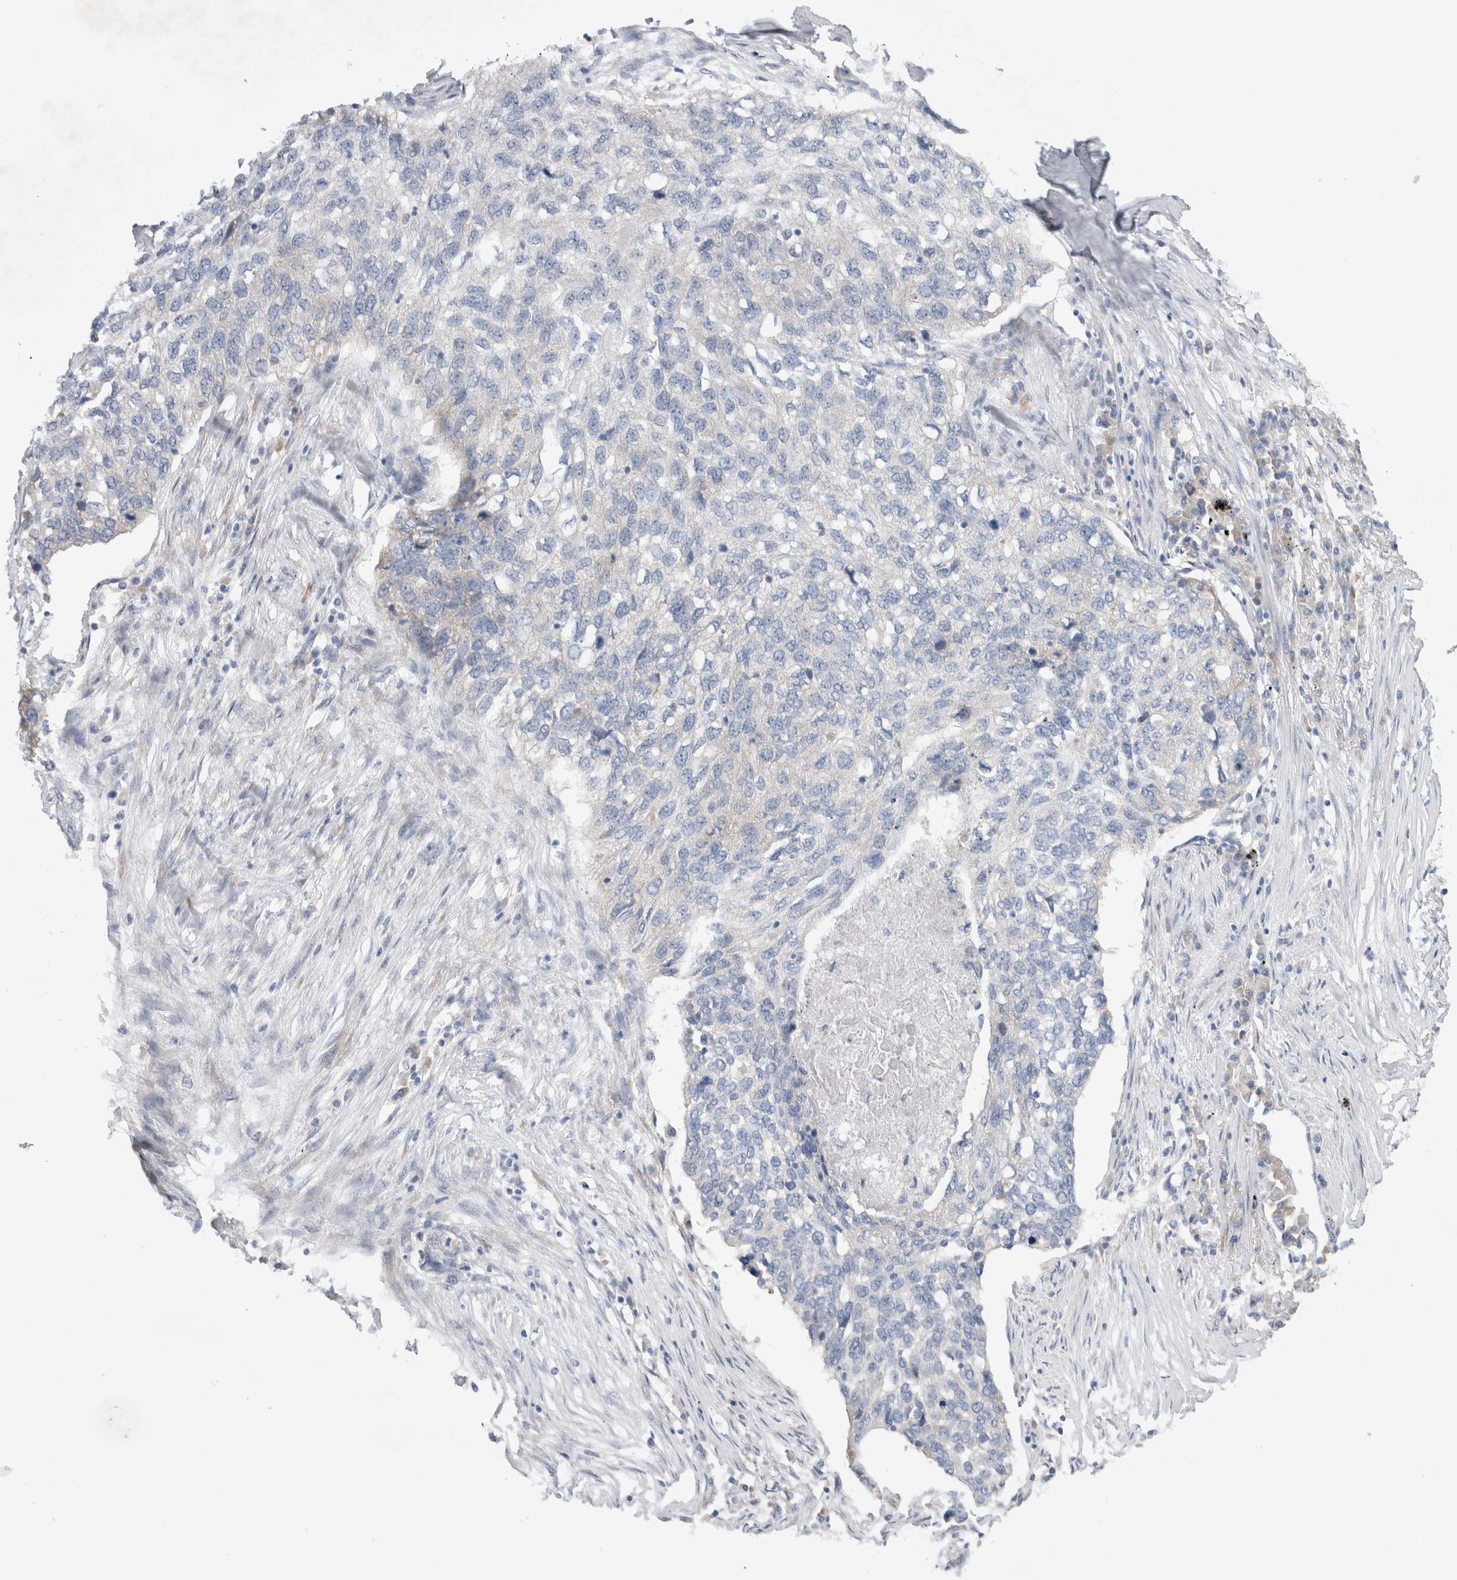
{"staining": {"intensity": "negative", "quantity": "none", "location": "none"}, "tissue": "lung cancer", "cell_type": "Tumor cells", "image_type": "cancer", "snomed": [{"axis": "morphology", "description": "Squamous cell carcinoma, NOS"}, {"axis": "topography", "description": "Lung"}], "caption": "Immunohistochemical staining of human squamous cell carcinoma (lung) shows no significant expression in tumor cells.", "gene": "RBM12B", "patient": {"sex": "female", "age": 63}}